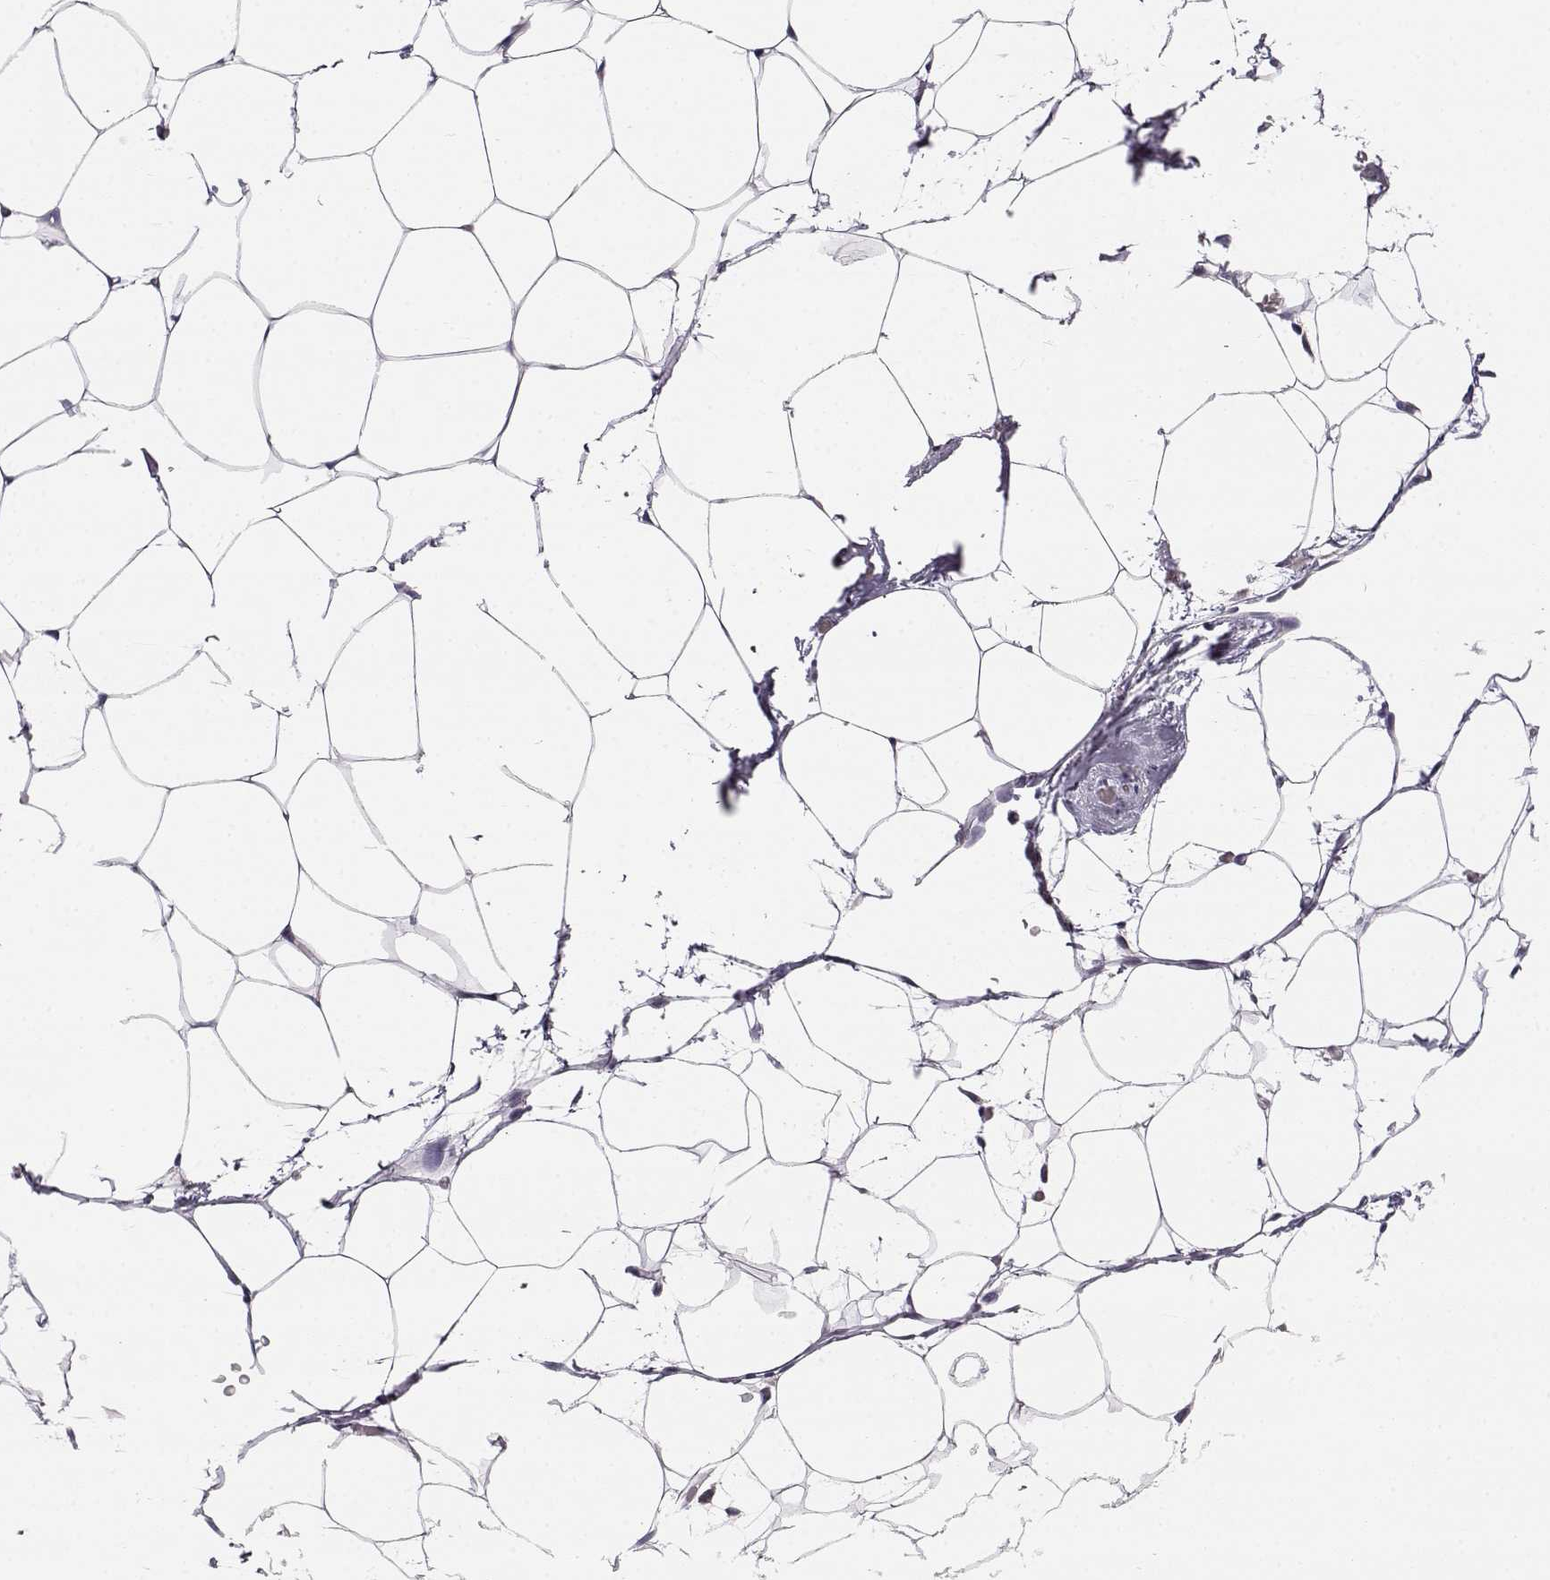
{"staining": {"intensity": "negative", "quantity": "none", "location": "none"}, "tissue": "adipose tissue", "cell_type": "Adipocytes", "image_type": "normal", "snomed": [{"axis": "morphology", "description": "Normal tissue, NOS"}, {"axis": "topography", "description": "Adipose tissue"}], "caption": "This is a histopathology image of immunohistochemistry (IHC) staining of unremarkable adipose tissue, which shows no staining in adipocytes.", "gene": "AKR1B1", "patient": {"sex": "male", "age": 57}}